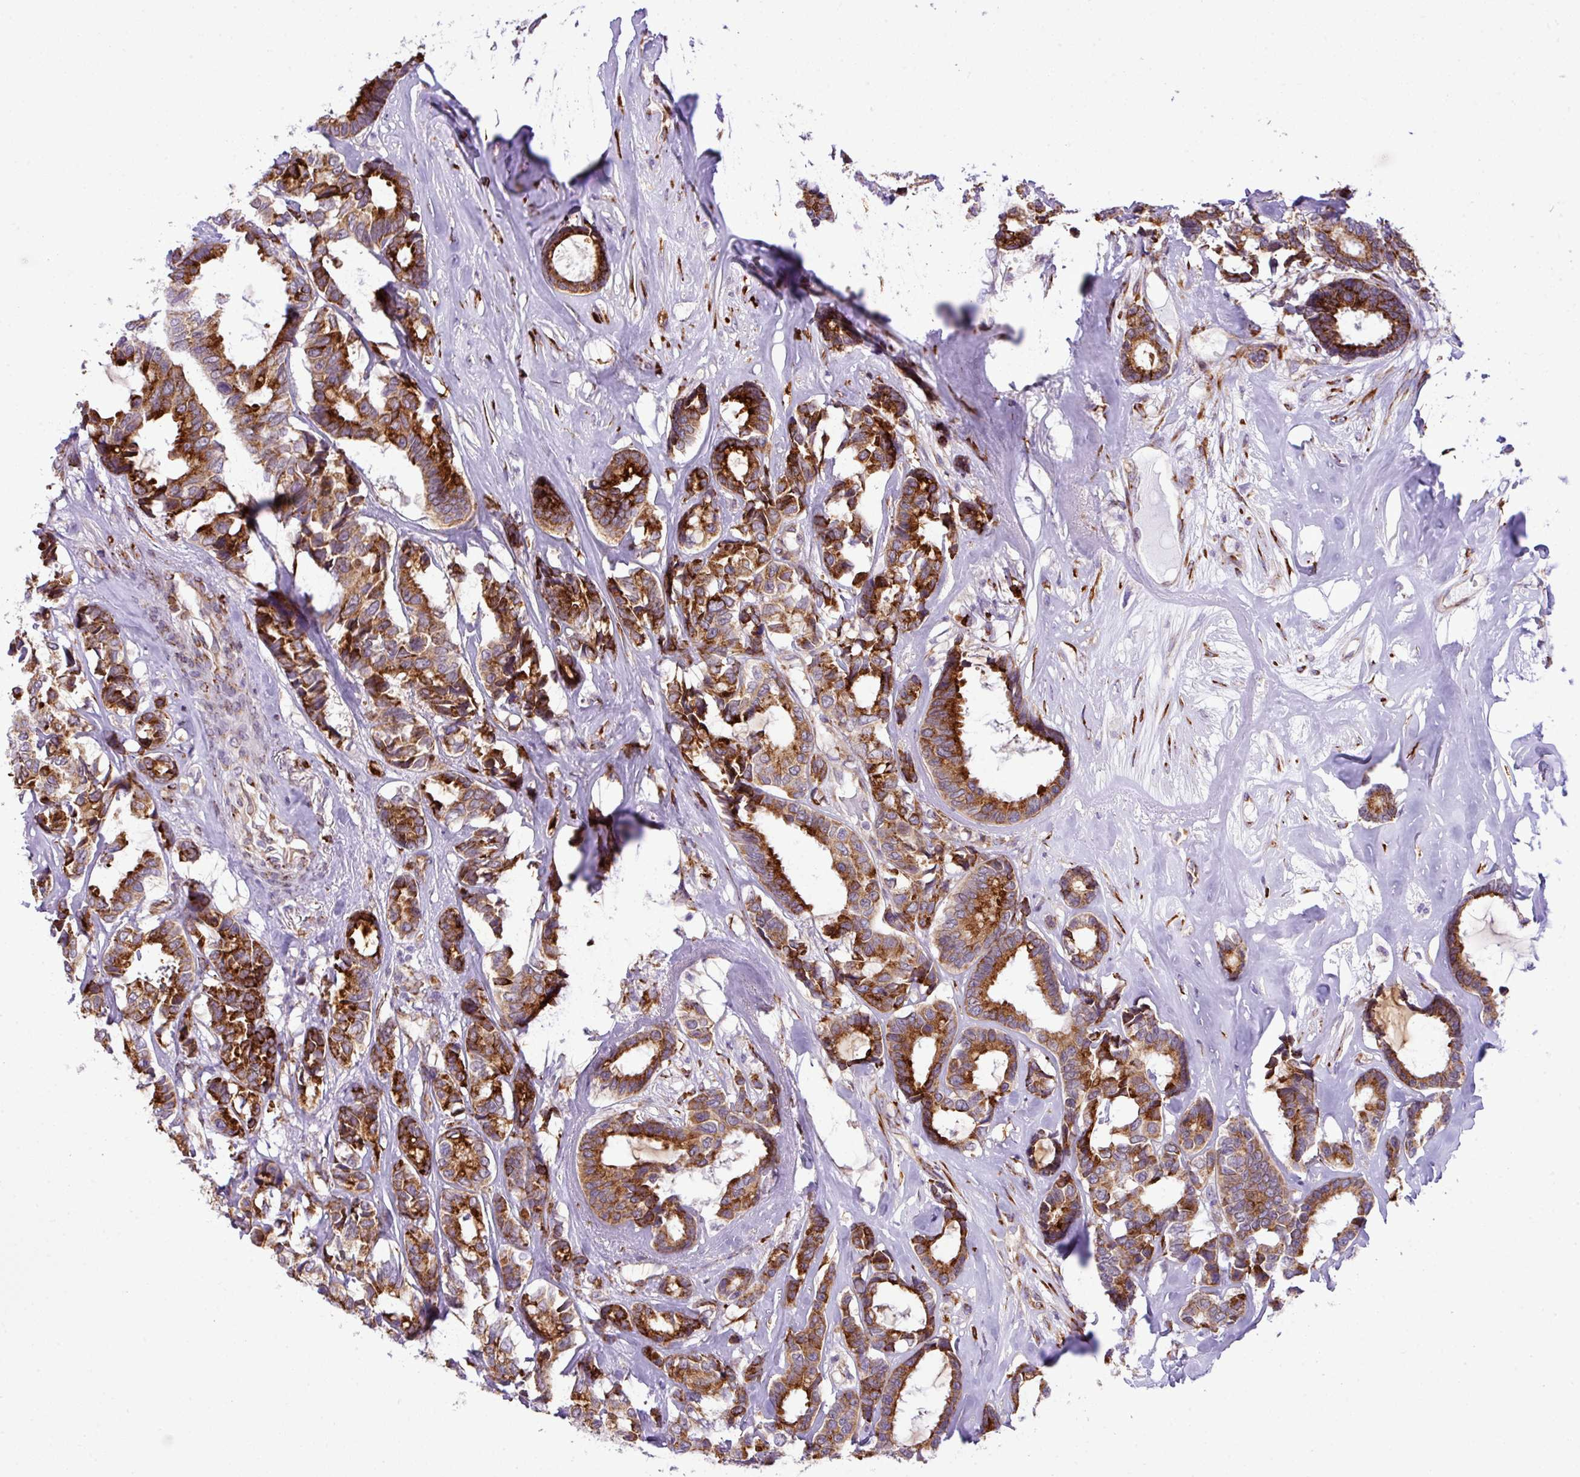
{"staining": {"intensity": "strong", "quantity": ">75%", "location": "cytoplasmic/membranous"}, "tissue": "breast cancer", "cell_type": "Tumor cells", "image_type": "cancer", "snomed": [{"axis": "morphology", "description": "Duct carcinoma"}, {"axis": "topography", "description": "Breast"}], "caption": "Approximately >75% of tumor cells in breast cancer (invasive ductal carcinoma) reveal strong cytoplasmic/membranous protein staining as visualized by brown immunohistochemical staining.", "gene": "CFAP97", "patient": {"sex": "female", "age": 87}}